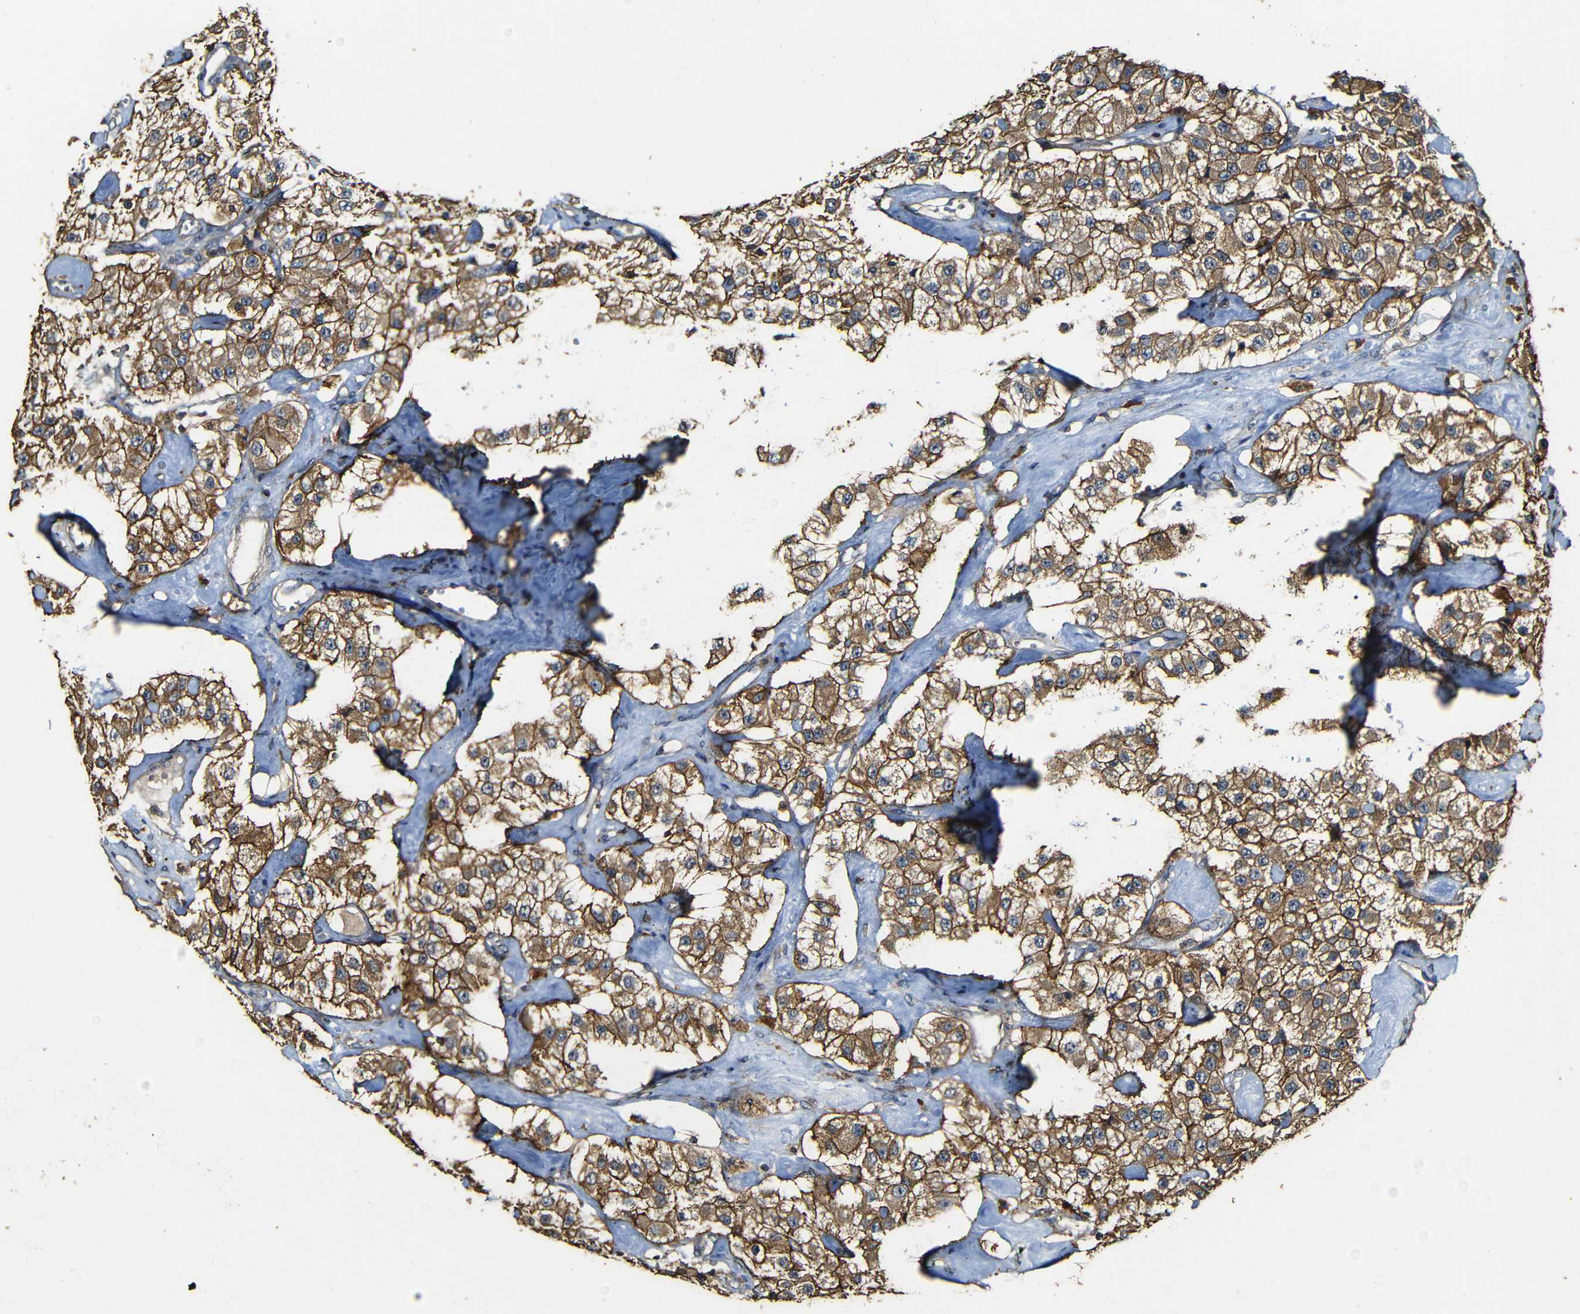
{"staining": {"intensity": "strong", "quantity": ">75%", "location": "cytoplasmic/membranous"}, "tissue": "carcinoid", "cell_type": "Tumor cells", "image_type": "cancer", "snomed": [{"axis": "morphology", "description": "Carcinoid, malignant, NOS"}, {"axis": "topography", "description": "Pancreas"}], "caption": "Strong cytoplasmic/membranous positivity is present in about >75% of tumor cells in carcinoid.", "gene": "CASP8", "patient": {"sex": "male", "age": 41}}